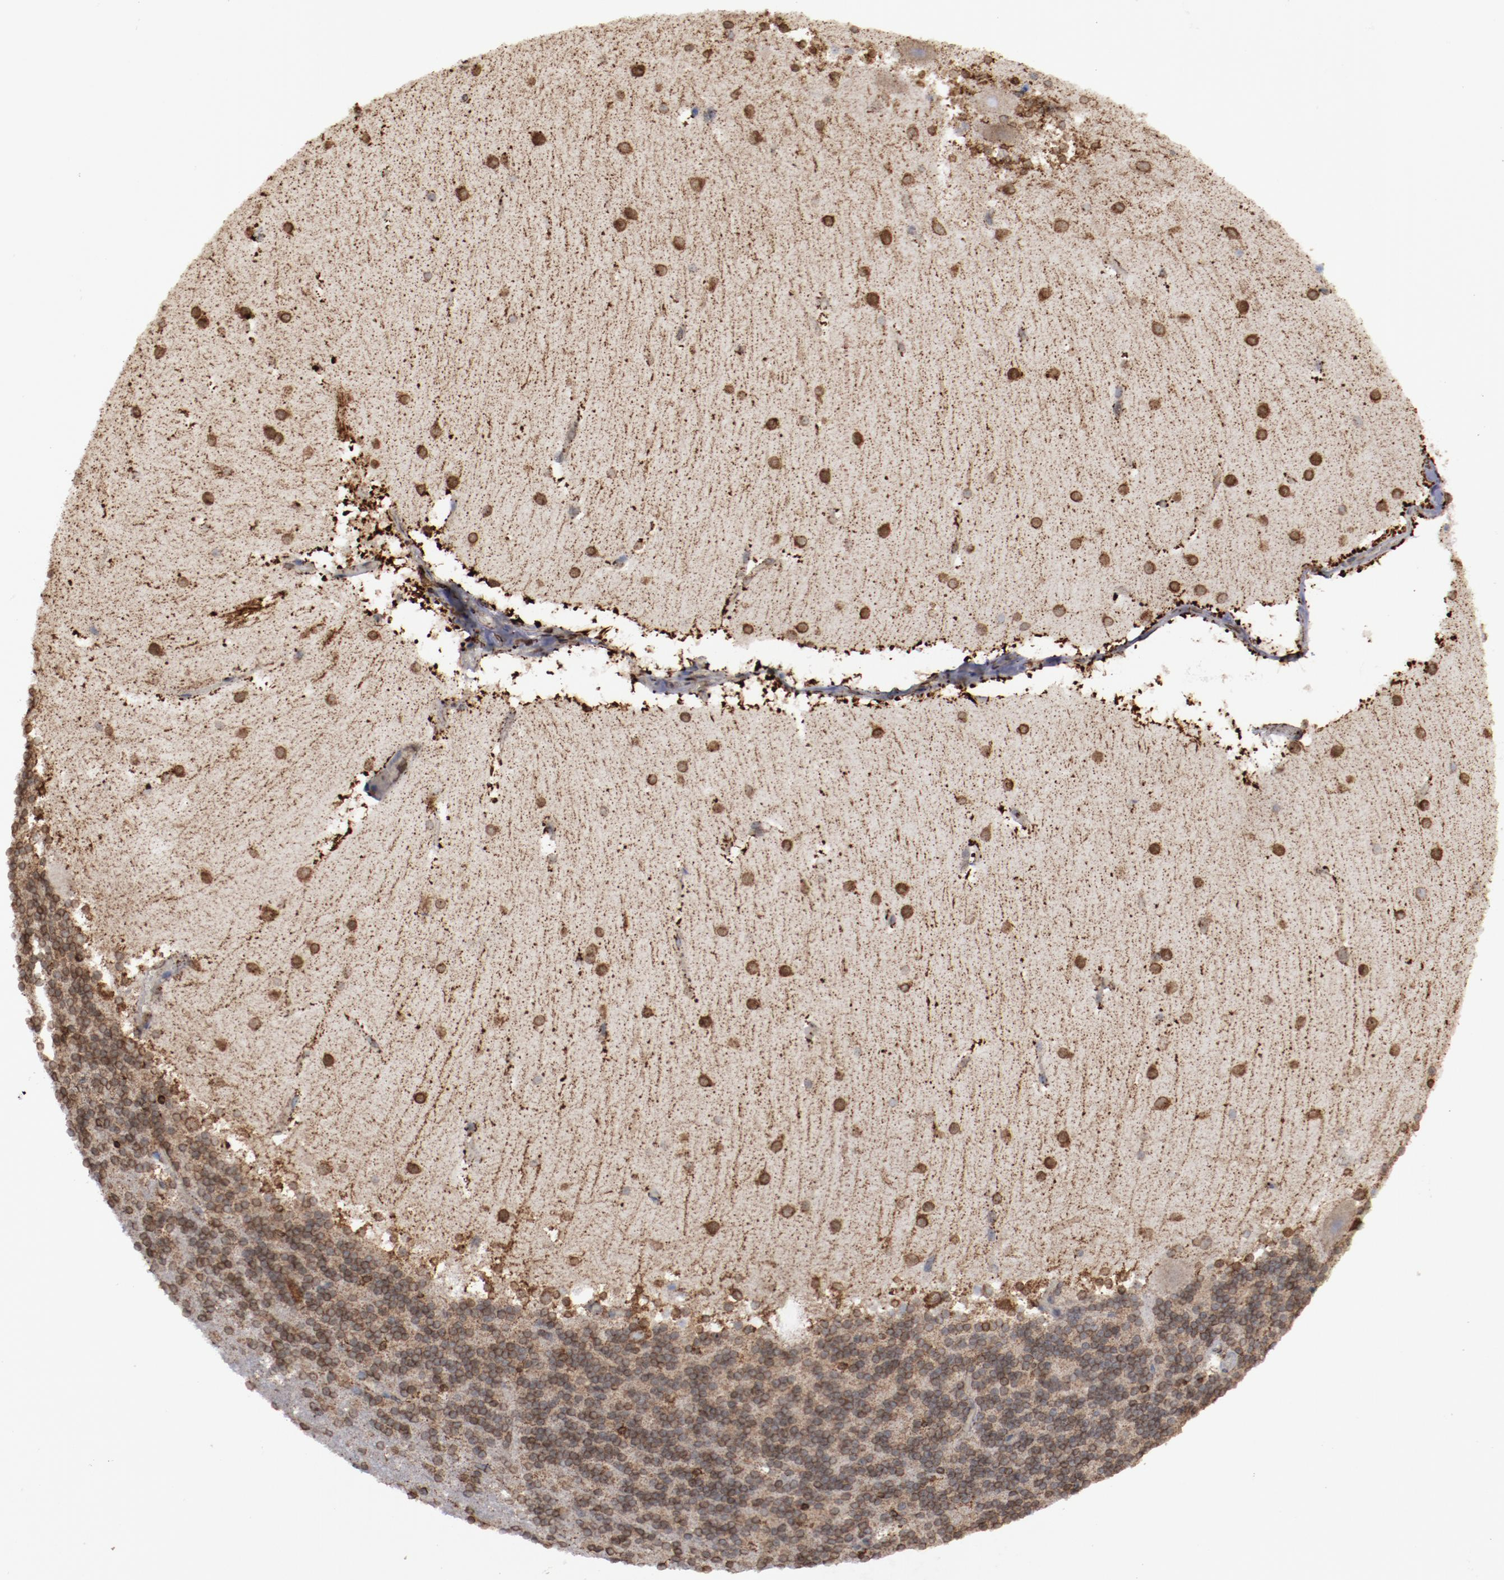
{"staining": {"intensity": "strong", "quantity": "25%-75%", "location": "cytoplasmic/membranous,nuclear"}, "tissue": "cerebellum", "cell_type": "Cells in granular layer", "image_type": "normal", "snomed": [{"axis": "morphology", "description": "Normal tissue, NOS"}, {"axis": "topography", "description": "Cerebellum"}], "caption": "This is an image of immunohistochemistry (IHC) staining of normal cerebellum, which shows strong staining in the cytoplasmic/membranous,nuclear of cells in granular layer.", "gene": "ERLIN2", "patient": {"sex": "male", "age": 45}}